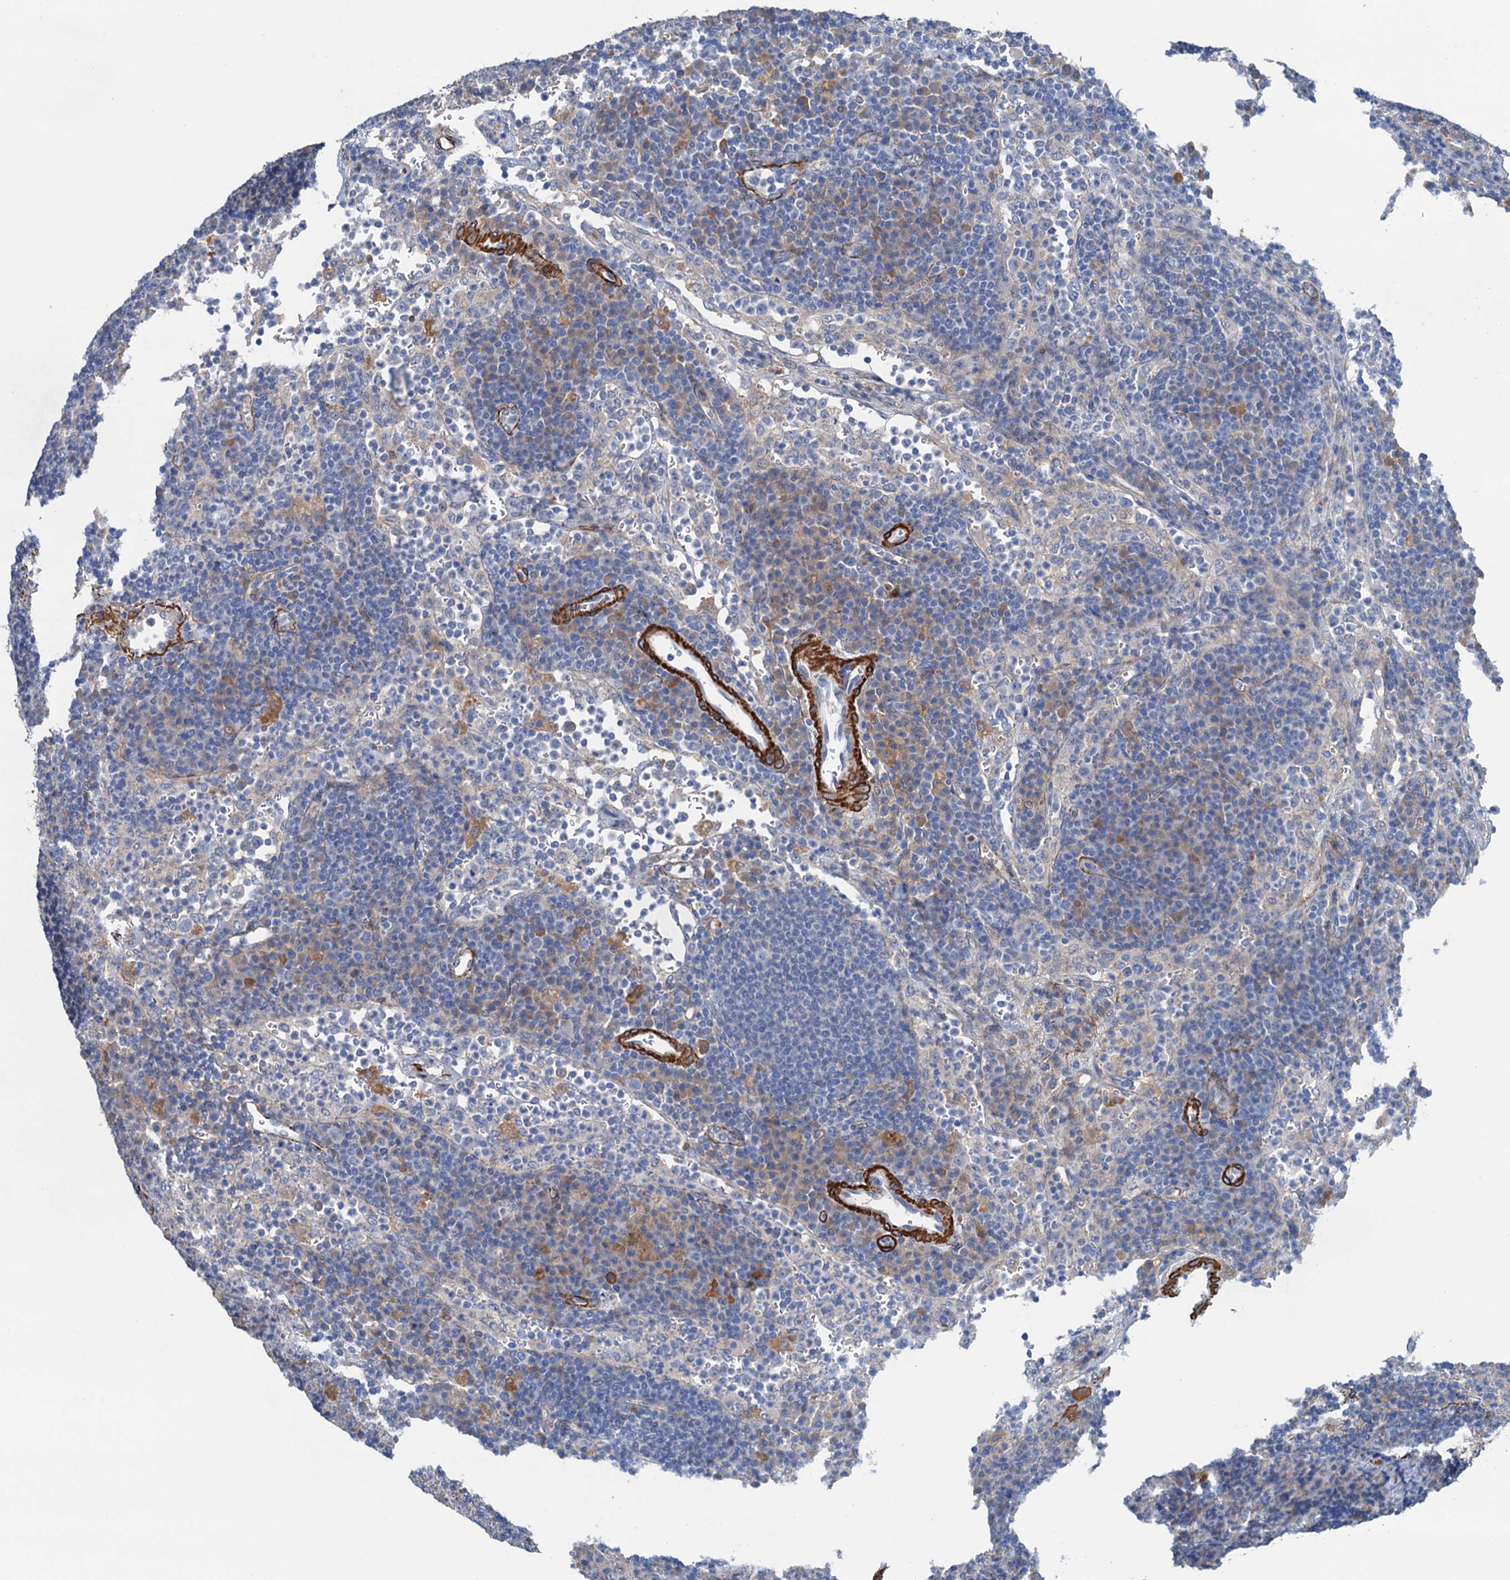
{"staining": {"intensity": "negative", "quantity": "none", "location": "none"}, "tissue": "lymph node", "cell_type": "Germinal center cells", "image_type": "normal", "snomed": [{"axis": "morphology", "description": "Normal tissue, NOS"}, {"axis": "topography", "description": "Lymph node"}], "caption": "The IHC micrograph has no significant expression in germinal center cells of lymph node. Brightfield microscopy of immunohistochemistry (IHC) stained with DAB (brown) and hematoxylin (blue), captured at high magnification.", "gene": "CSTPP1", "patient": {"sex": "female", "age": 70}}